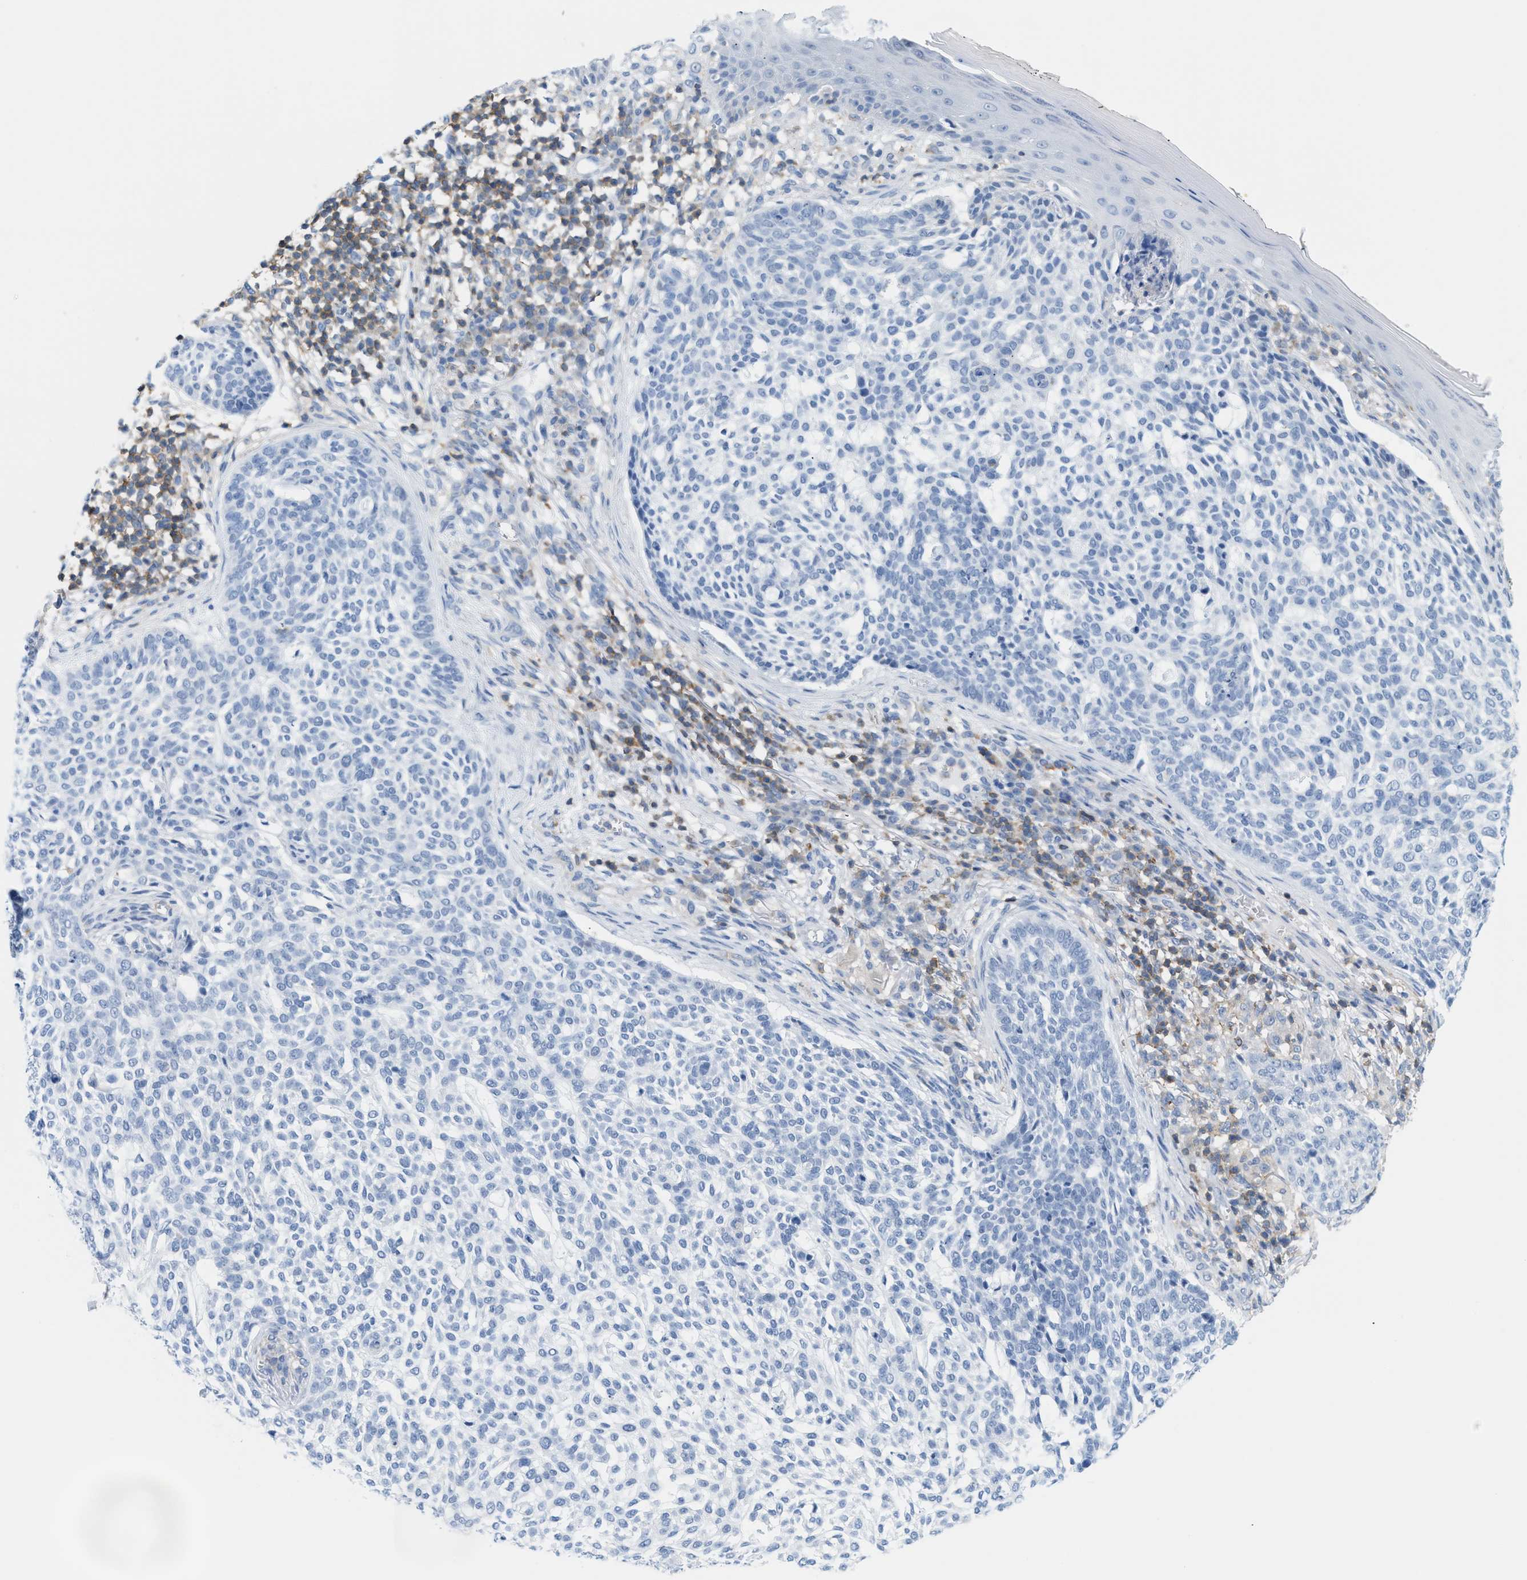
{"staining": {"intensity": "negative", "quantity": "none", "location": "none"}, "tissue": "skin cancer", "cell_type": "Tumor cells", "image_type": "cancer", "snomed": [{"axis": "morphology", "description": "Basal cell carcinoma"}, {"axis": "topography", "description": "Skin"}], "caption": "Human skin cancer (basal cell carcinoma) stained for a protein using immunohistochemistry (IHC) exhibits no positivity in tumor cells.", "gene": "IL16", "patient": {"sex": "female", "age": 64}}